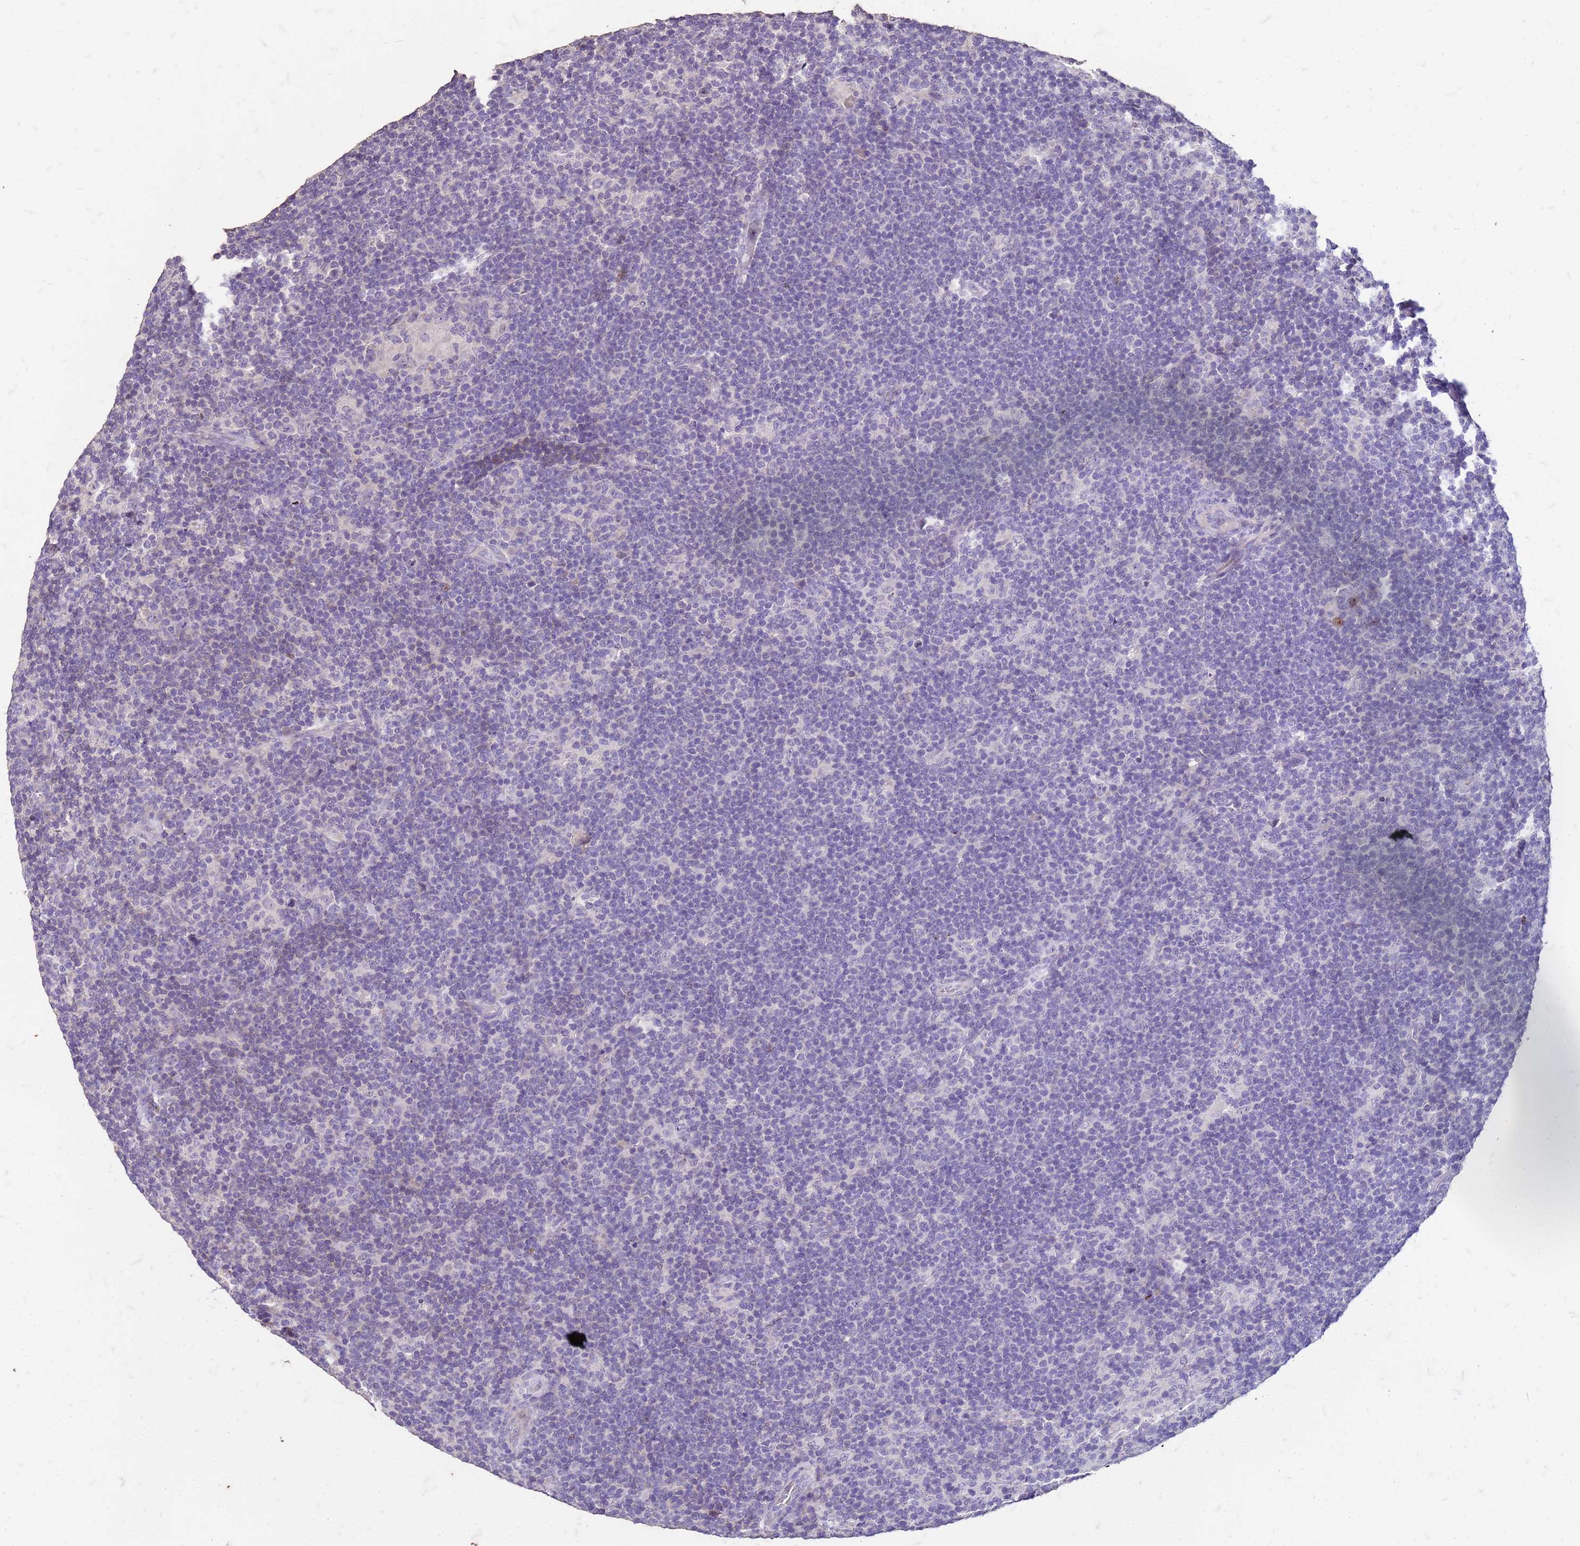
{"staining": {"intensity": "negative", "quantity": "none", "location": "none"}, "tissue": "lymphoma", "cell_type": "Tumor cells", "image_type": "cancer", "snomed": [{"axis": "morphology", "description": "Hodgkin's disease, NOS"}, {"axis": "topography", "description": "Lymph node"}], "caption": "A micrograph of lymphoma stained for a protein reveals no brown staining in tumor cells.", "gene": "FAM184B", "patient": {"sex": "female", "age": 57}}